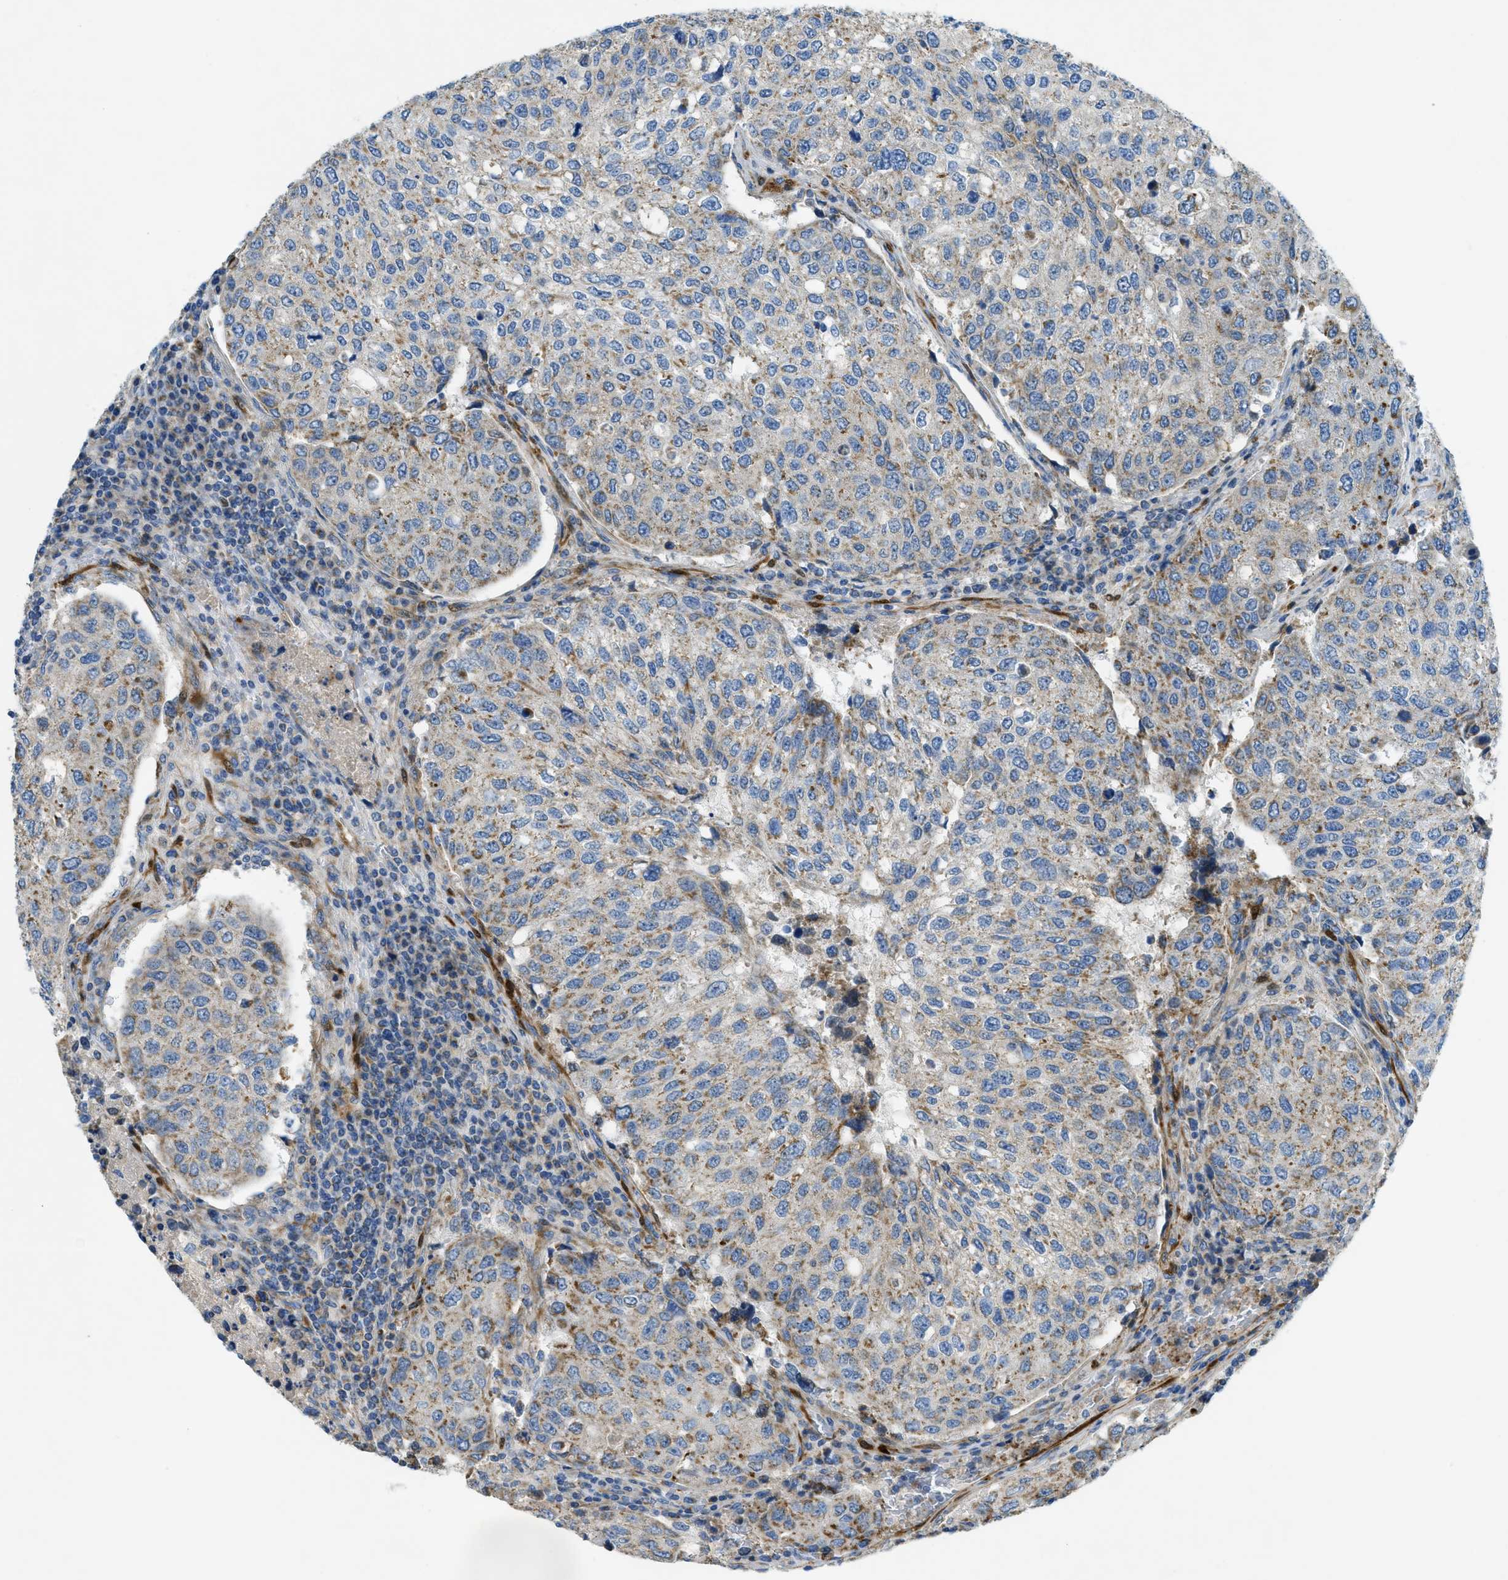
{"staining": {"intensity": "weak", "quantity": ">75%", "location": "cytoplasmic/membranous"}, "tissue": "urothelial cancer", "cell_type": "Tumor cells", "image_type": "cancer", "snomed": [{"axis": "morphology", "description": "Urothelial carcinoma, High grade"}, {"axis": "topography", "description": "Lymph node"}, {"axis": "topography", "description": "Urinary bladder"}], "caption": "A photomicrograph showing weak cytoplasmic/membranous staining in approximately >75% of tumor cells in urothelial cancer, as visualized by brown immunohistochemical staining.", "gene": "CYGB", "patient": {"sex": "male", "age": 51}}